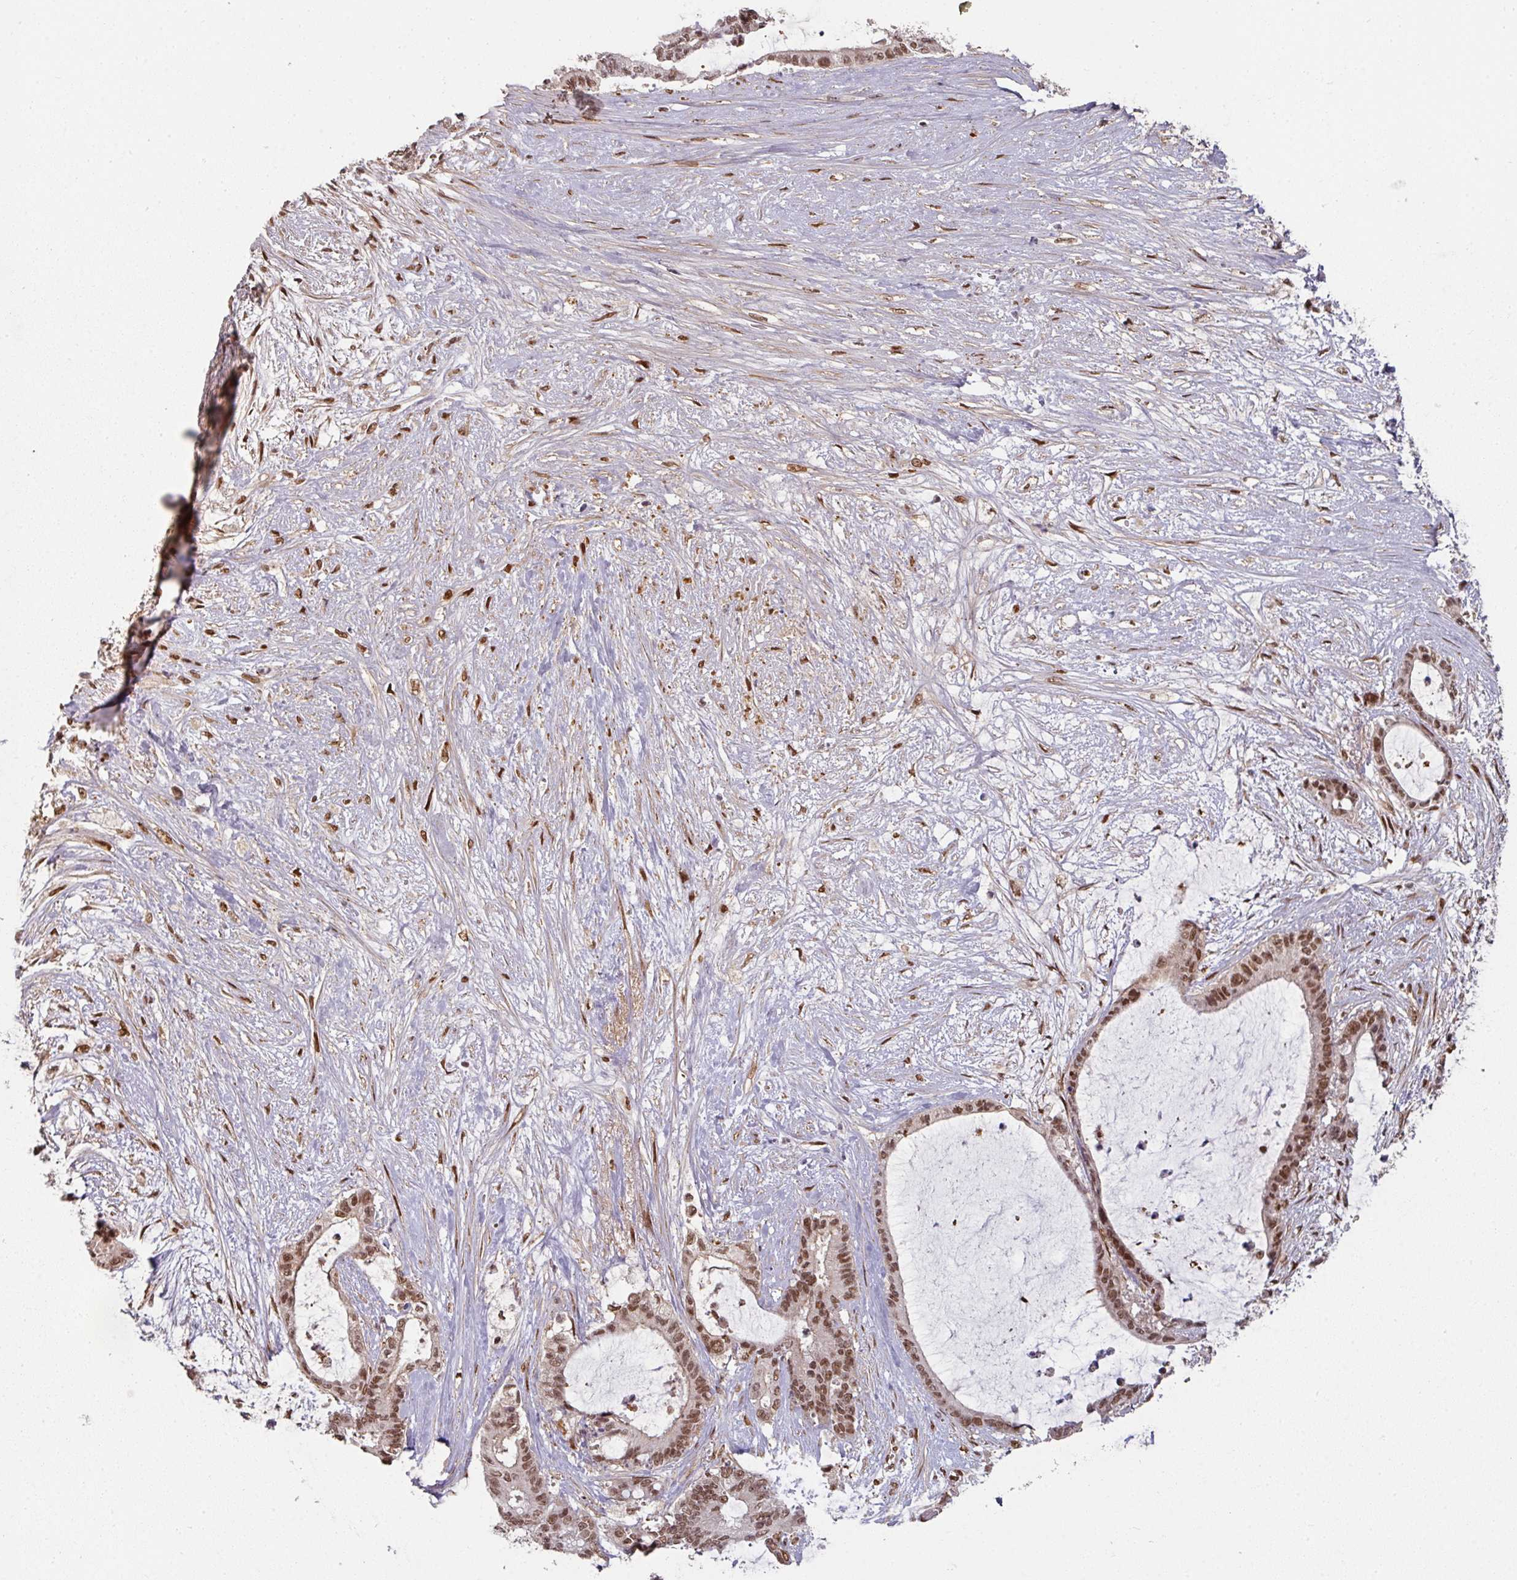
{"staining": {"intensity": "moderate", "quantity": ">75%", "location": "nuclear"}, "tissue": "liver cancer", "cell_type": "Tumor cells", "image_type": "cancer", "snomed": [{"axis": "morphology", "description": "Normal tissue, NOS"}, {"axis": "morphology", "description": "Cholangiocarcinoma"}, {"axis": "topography", "description": "Liver"}, {"axis": "topography", "description": "Peripheral nerve tissue"}], "caption": "Immunohistochemical staining of human liver cancer (cholangiocarcinoma) reveals medium levels of moderate nuclear protein staining in about >75% of tumor cells.", "gene": "SIK3", "patient": {"sex": "female", "age": 73}}